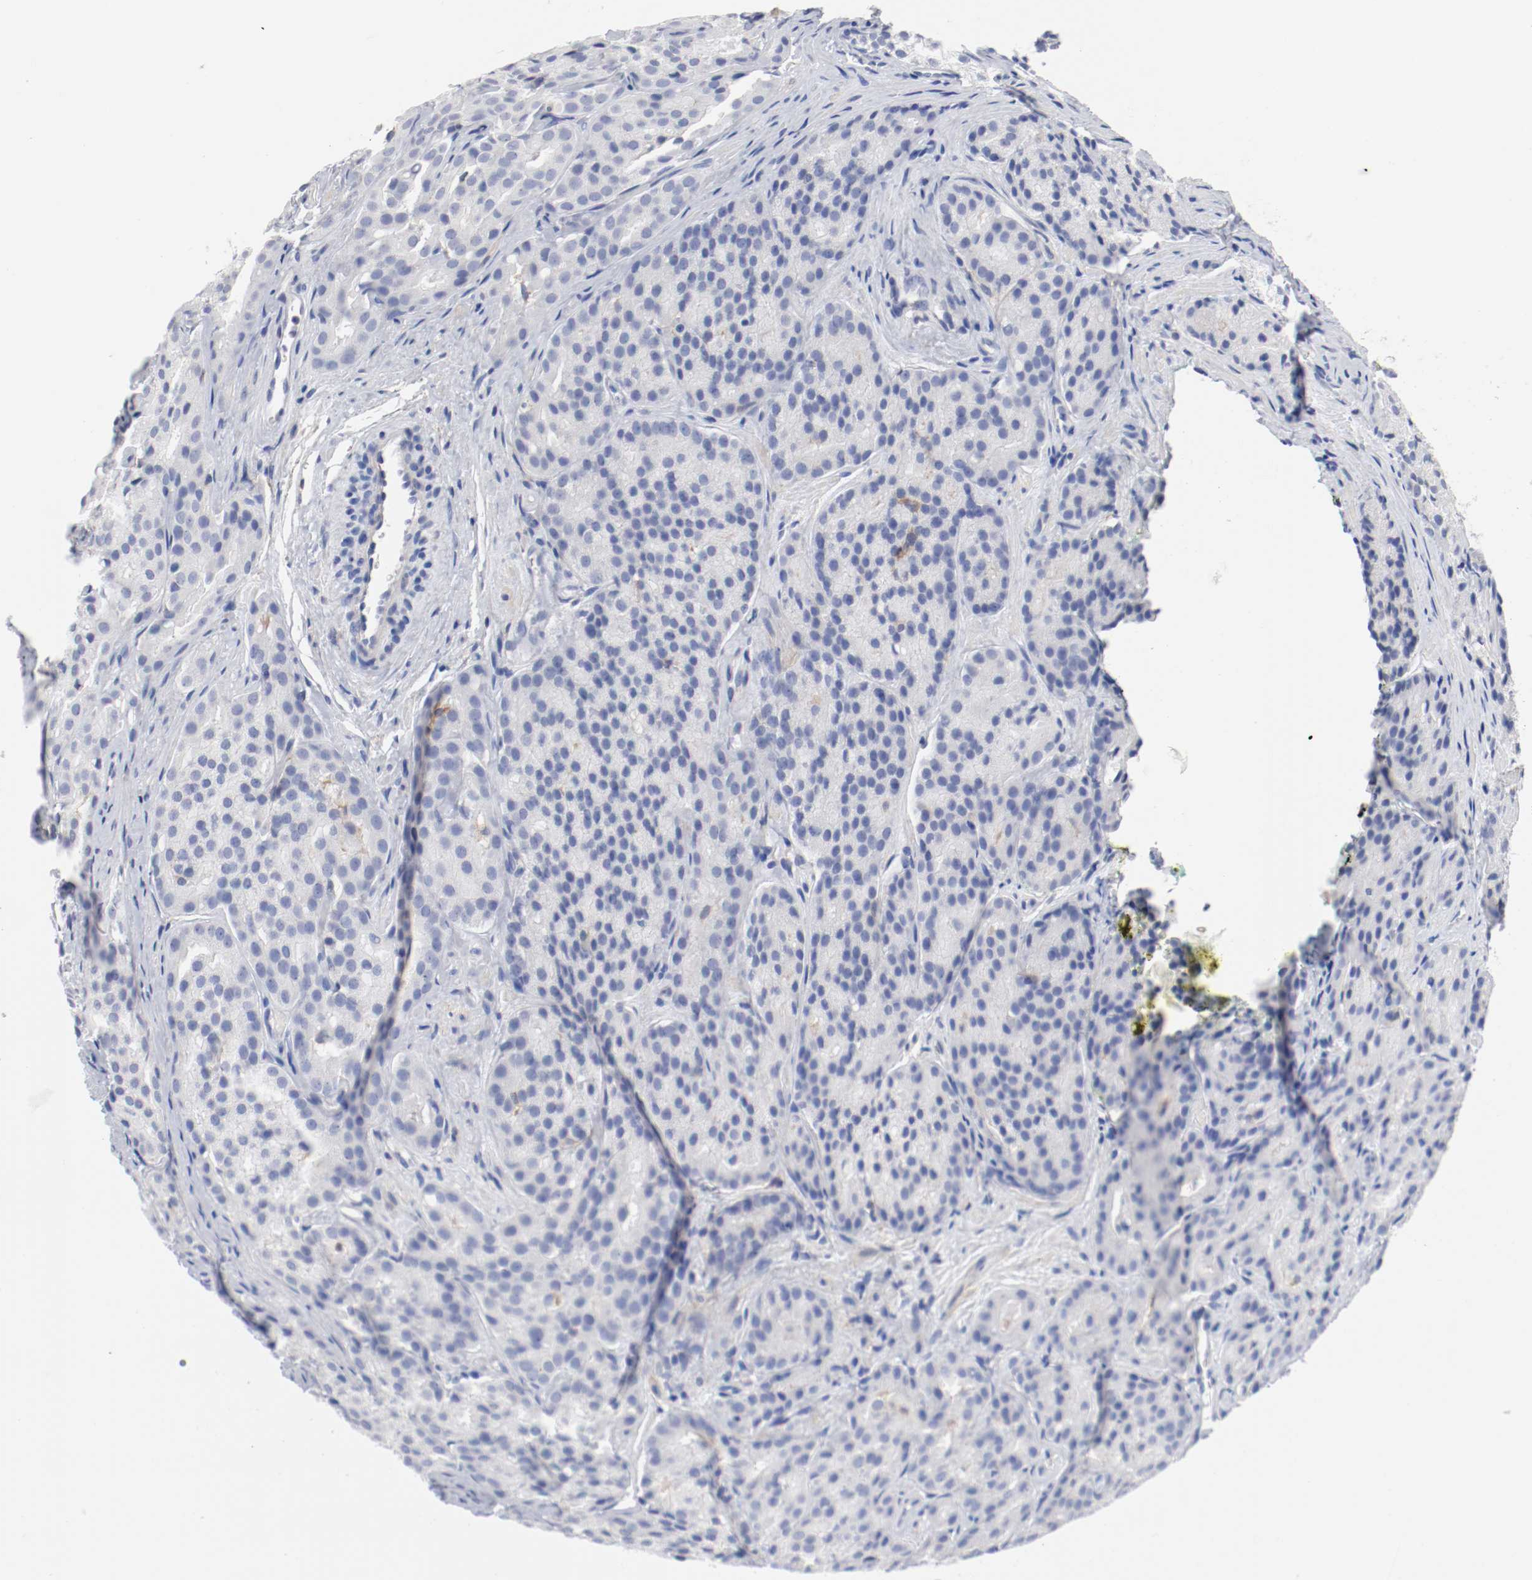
{"staining": {"intensity": "negative", "quantity": "none", "location": "none"}, "tissue": "prostate cancer", "cell_type": "Tumor cells", "image_type": "cancer", "snomed": [{"axis": "morphology", "description": "Adenocarcinoma, High grade"}, {"axis": "topography", "description": "Prostate"}], "caption": "Protein analysis of adenocarcinoma (high-grade) (prostate) exhibits no significant positivity in tumor cells.", "gene": "FGFBP1", "patient": {"sex": "male", "age": 64}}